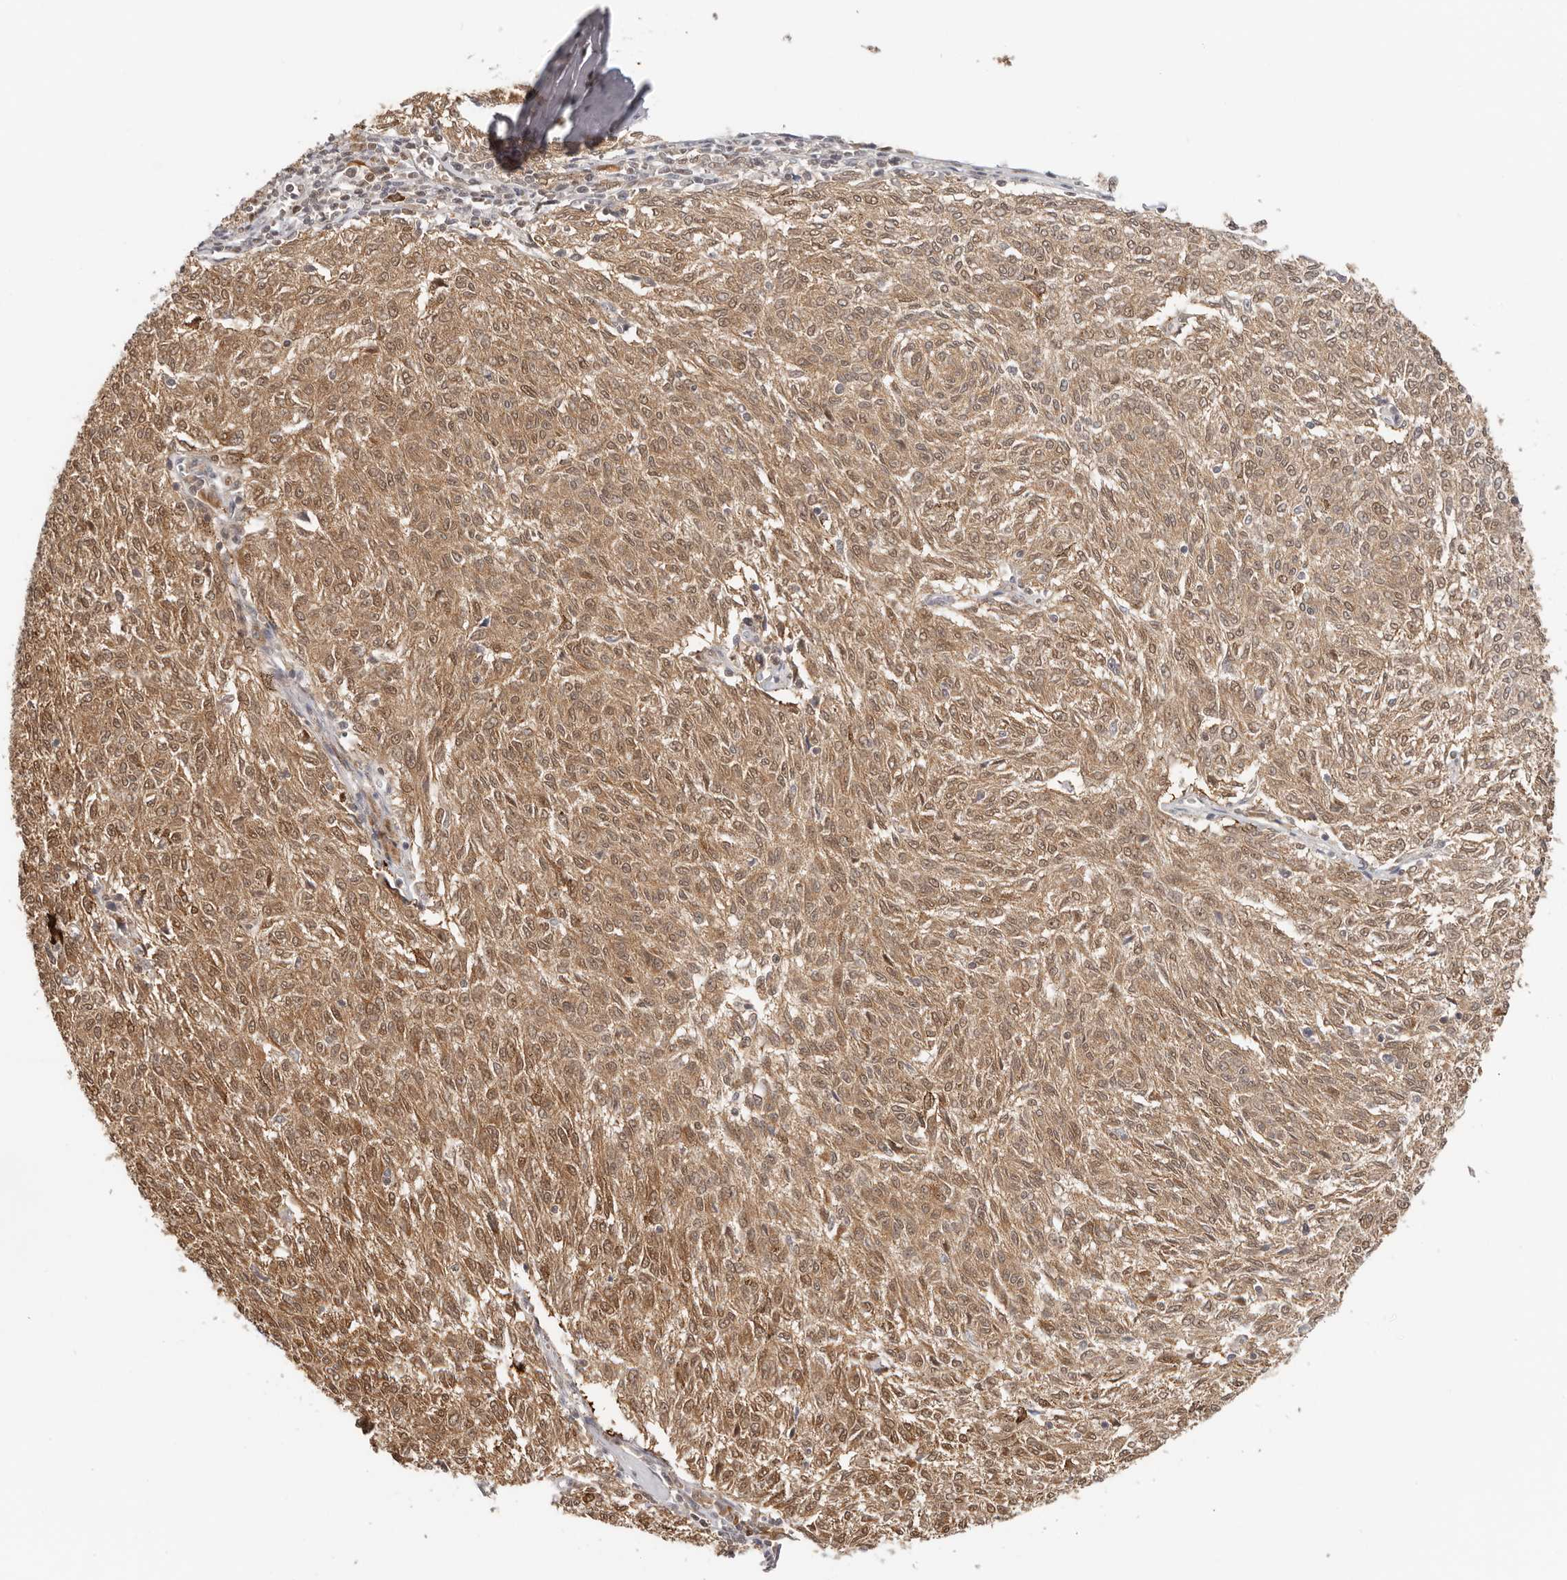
{"staining": {"intensity": "moderate", "quantity": ">75%", "location": "cytoplasmic/membranous,nuclear"}, "tissue": "melanoma", "cell_type": "Tumor cells", "image_type": "cancer", "snomed": [{"axis": "morphology", "description": "Malignant melanoma, NOS"}, {"axis": "topography", "description": "Skin"}], "caption": "Protein staining of malignant melanoma tissue reveals moderate cytoplasmic/membranous and nuclear expression in approximately >75% of tumor cells.", "gene": "LARP7", "patient": {"sex": "female", "age": 72}}